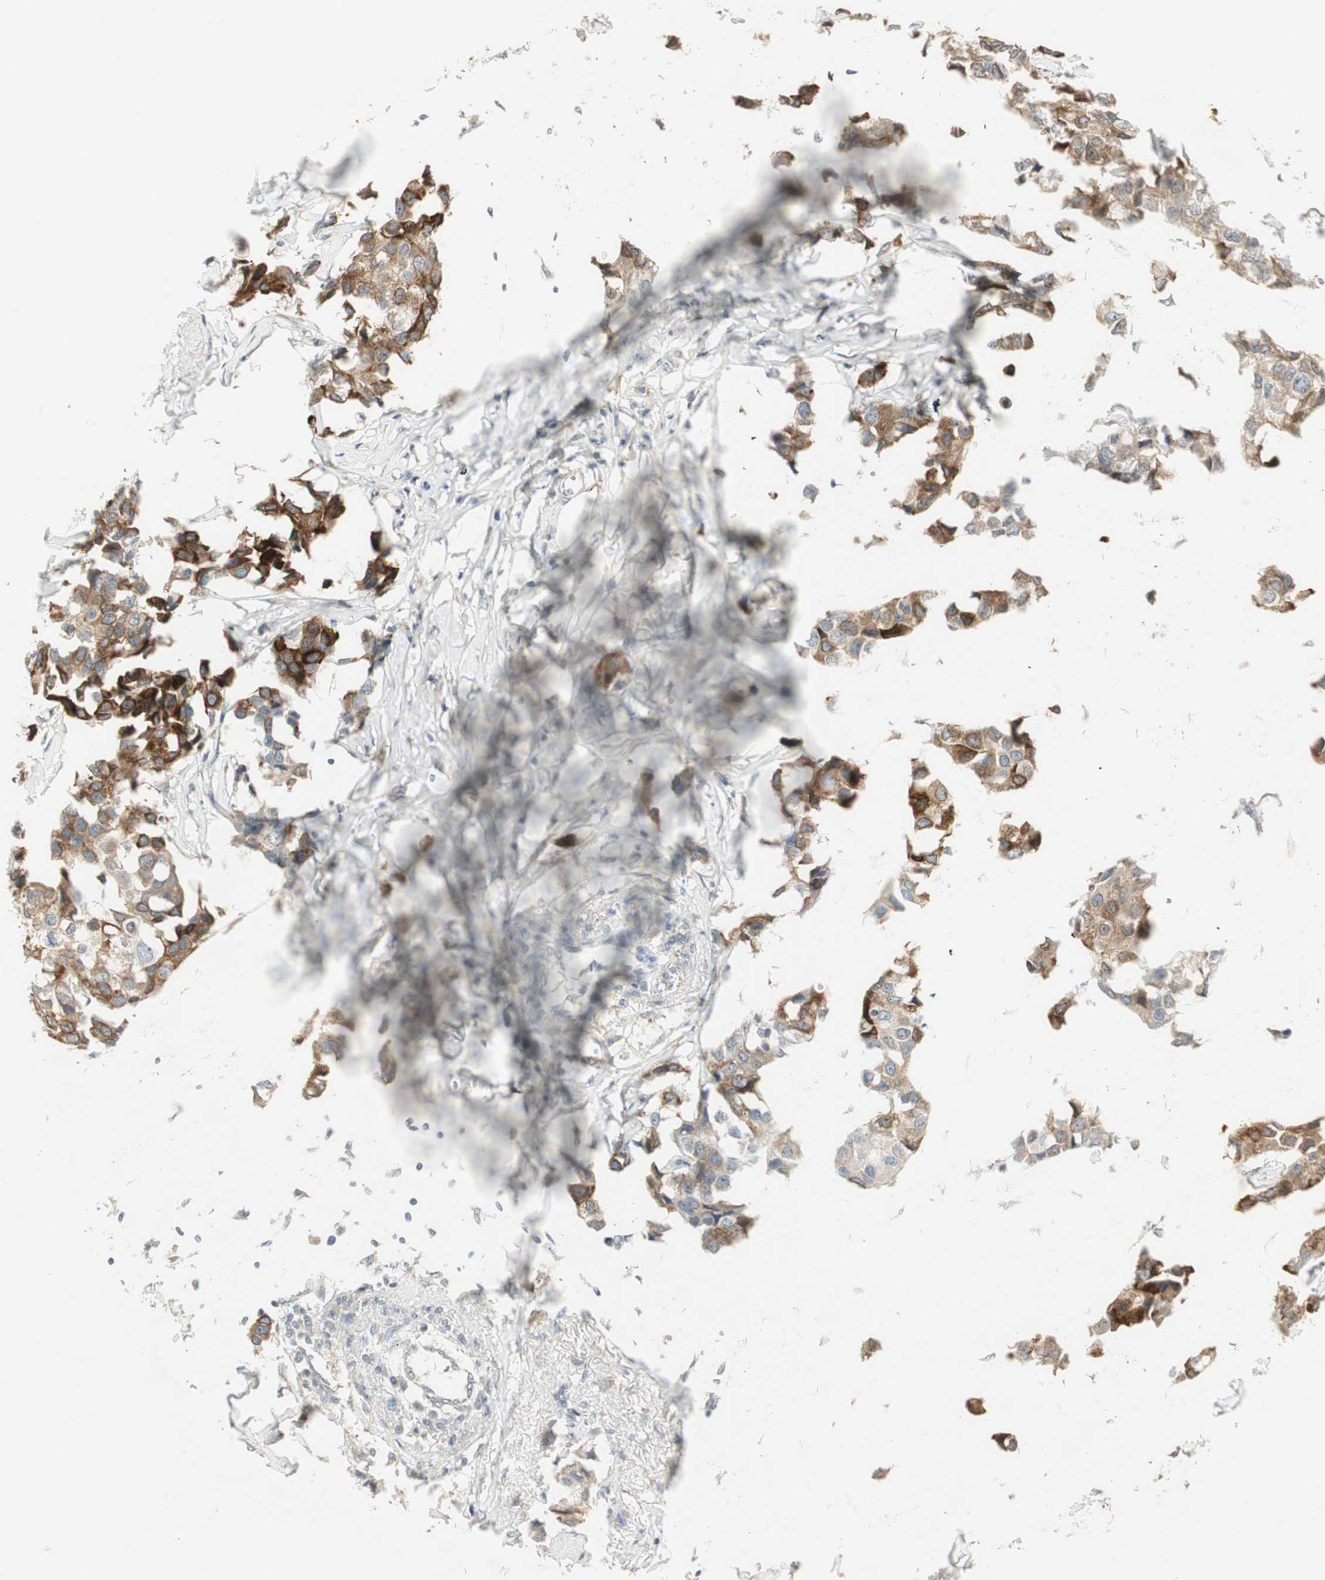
{"staining": {"intensity": "strong", "quantity": ">75%", "location": "cytoplasmic/membranous"}, "tissue": "breast cancer", "cell_type": "Tumor cells", "image_type": "cancer", "snomed": [{"axis": "morphology", "description": "Duct carcinoma"}, {"axis": "topography", "description": "Breast"}], "caption": "A brown stain labels strong cytoplasmic/membranous staining of a protein in human breast cancer tumor cells.", "gene": "ZFP36", "patient": {"sex": "female", "age": 80}}